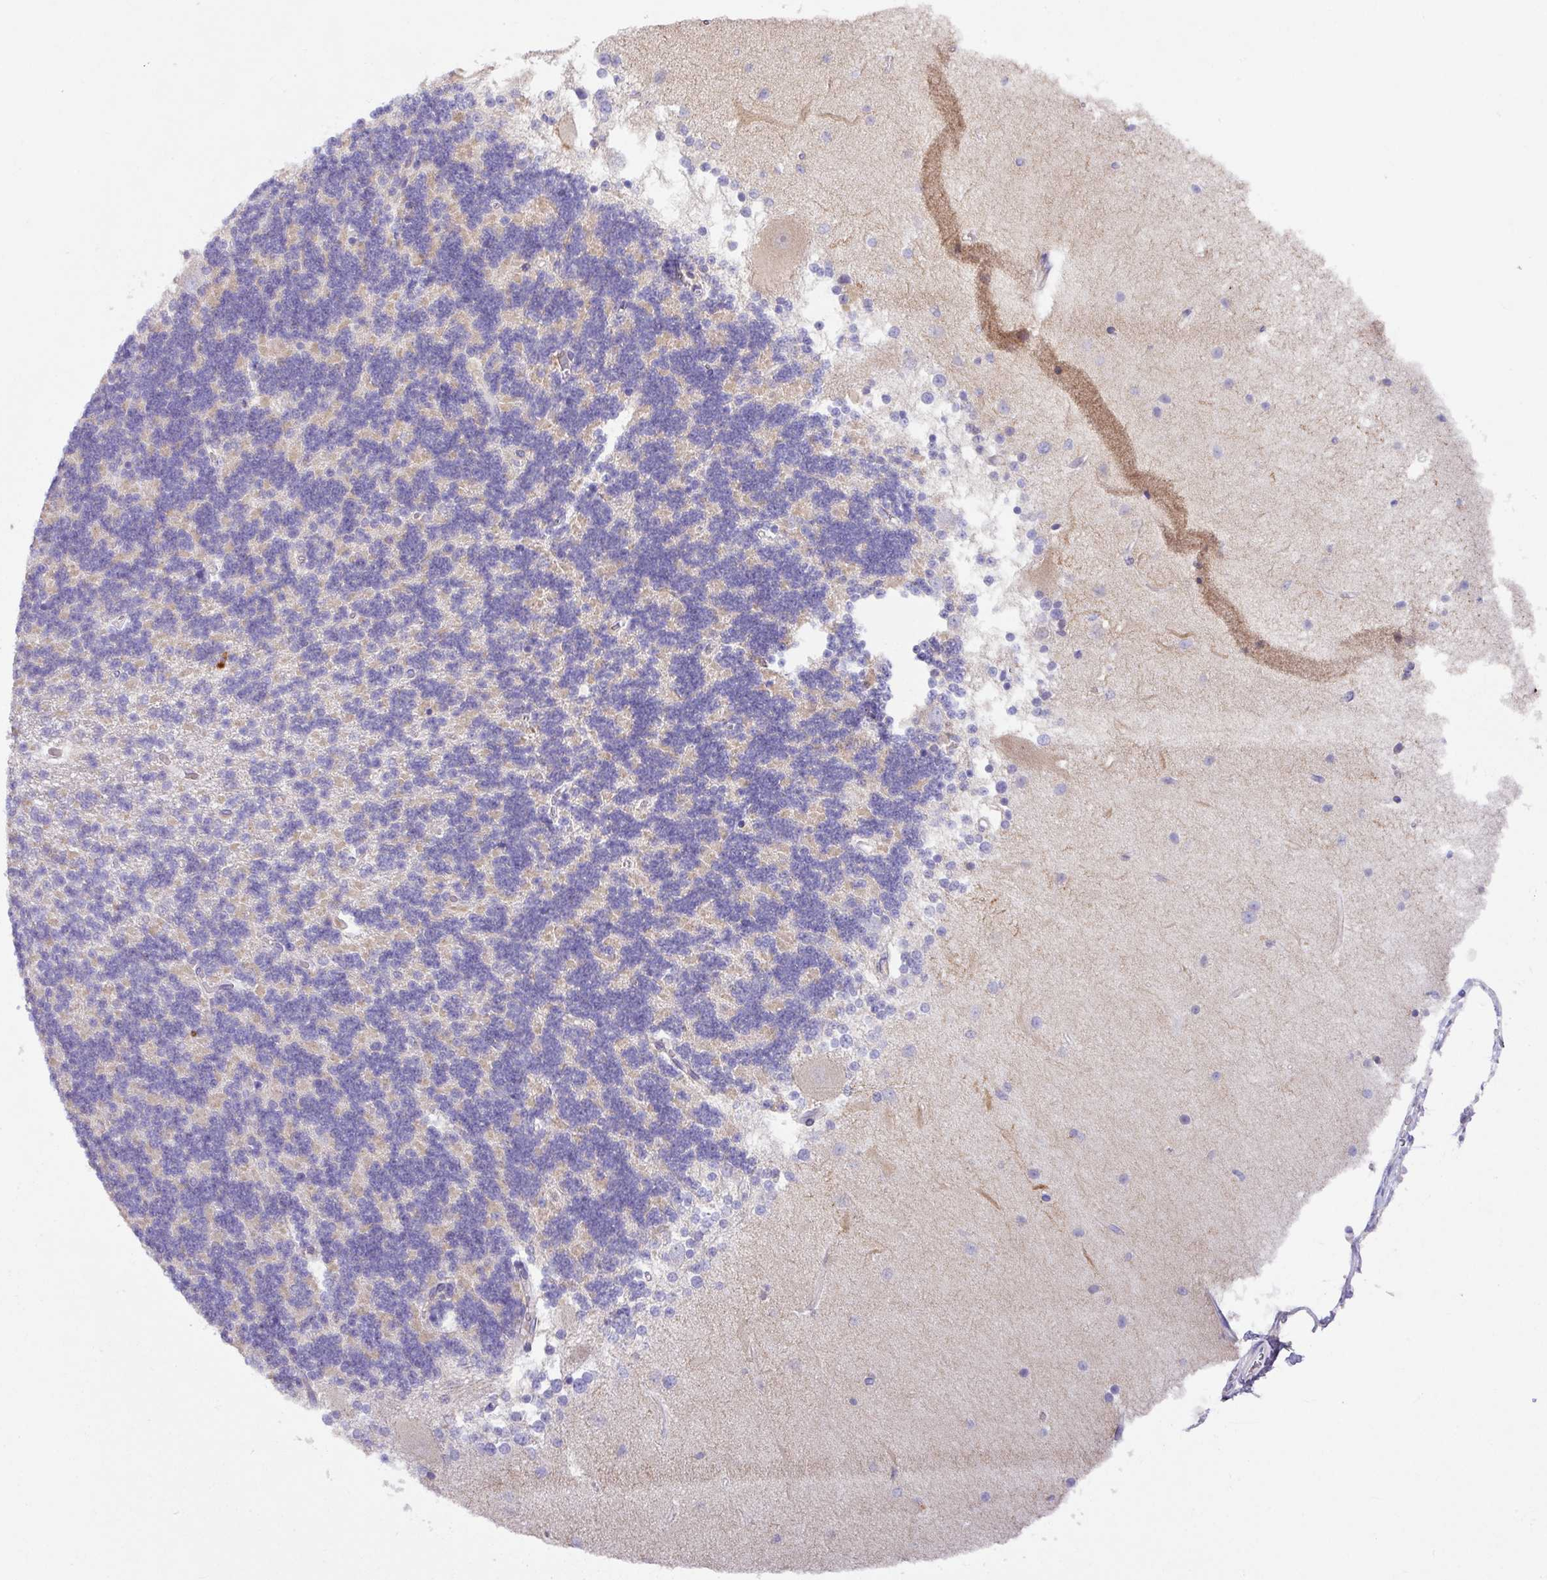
{"staining": {"intensity": "weak", "quantity": "25%-75%", "location": "cytoplasmic/membranous"}, "tissue": "cerebellum", "cell_type": "Cells in granular layer", "image_type": "normal", "snomed": [{"axis": "morphology", "description": "Normal tissue, NOS"}, {"axis": "topography", "description": "Cerebellum"}], "caption": "IHC micrograph of normal cerebellum: human cerebellum stained using immunohistochemistry reveals low levels of weak protein expression localized specifically in the cytoplasmic/membranous of cells in granular layer, appearing as a cytoplasmic/membranous brown color.", "gene": "CRISP3", "patient": {"sex": "female", "age": 54}}